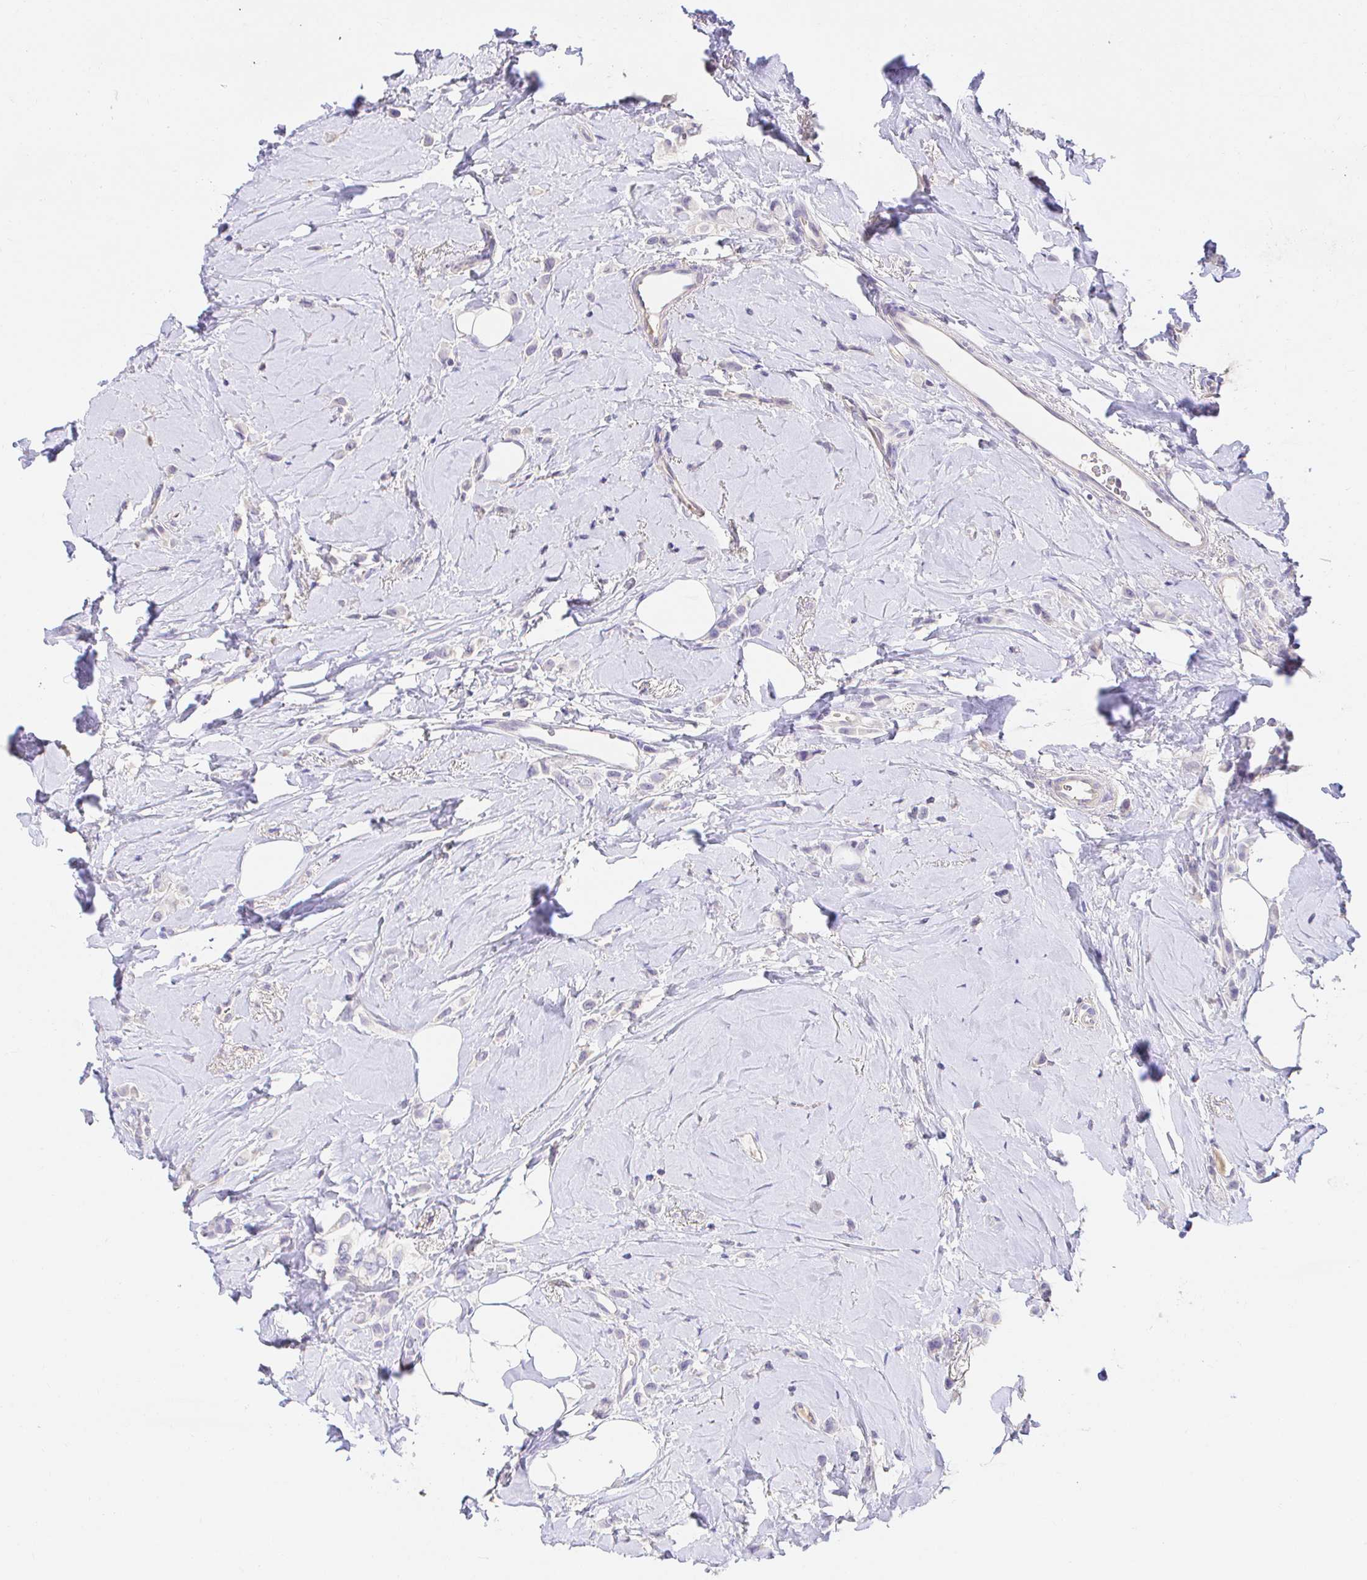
{"staining": {"intensity": "negative", "quantity": "none", "location": "none"}, "tissue": "breast cancer", "cell_type": "Tumor cells", "image_type": "cancer", "snomed": [{"axis": "morphology", "description": "Lobular carcinoma"}, {"axis": "topography", "description": "Breast"}], "caption": "There is no significant expression in tumor cells of breast cancer (lobular carcinoma).", "gene": "CDO1", "patient": {"sex": "female", "age": 66}}